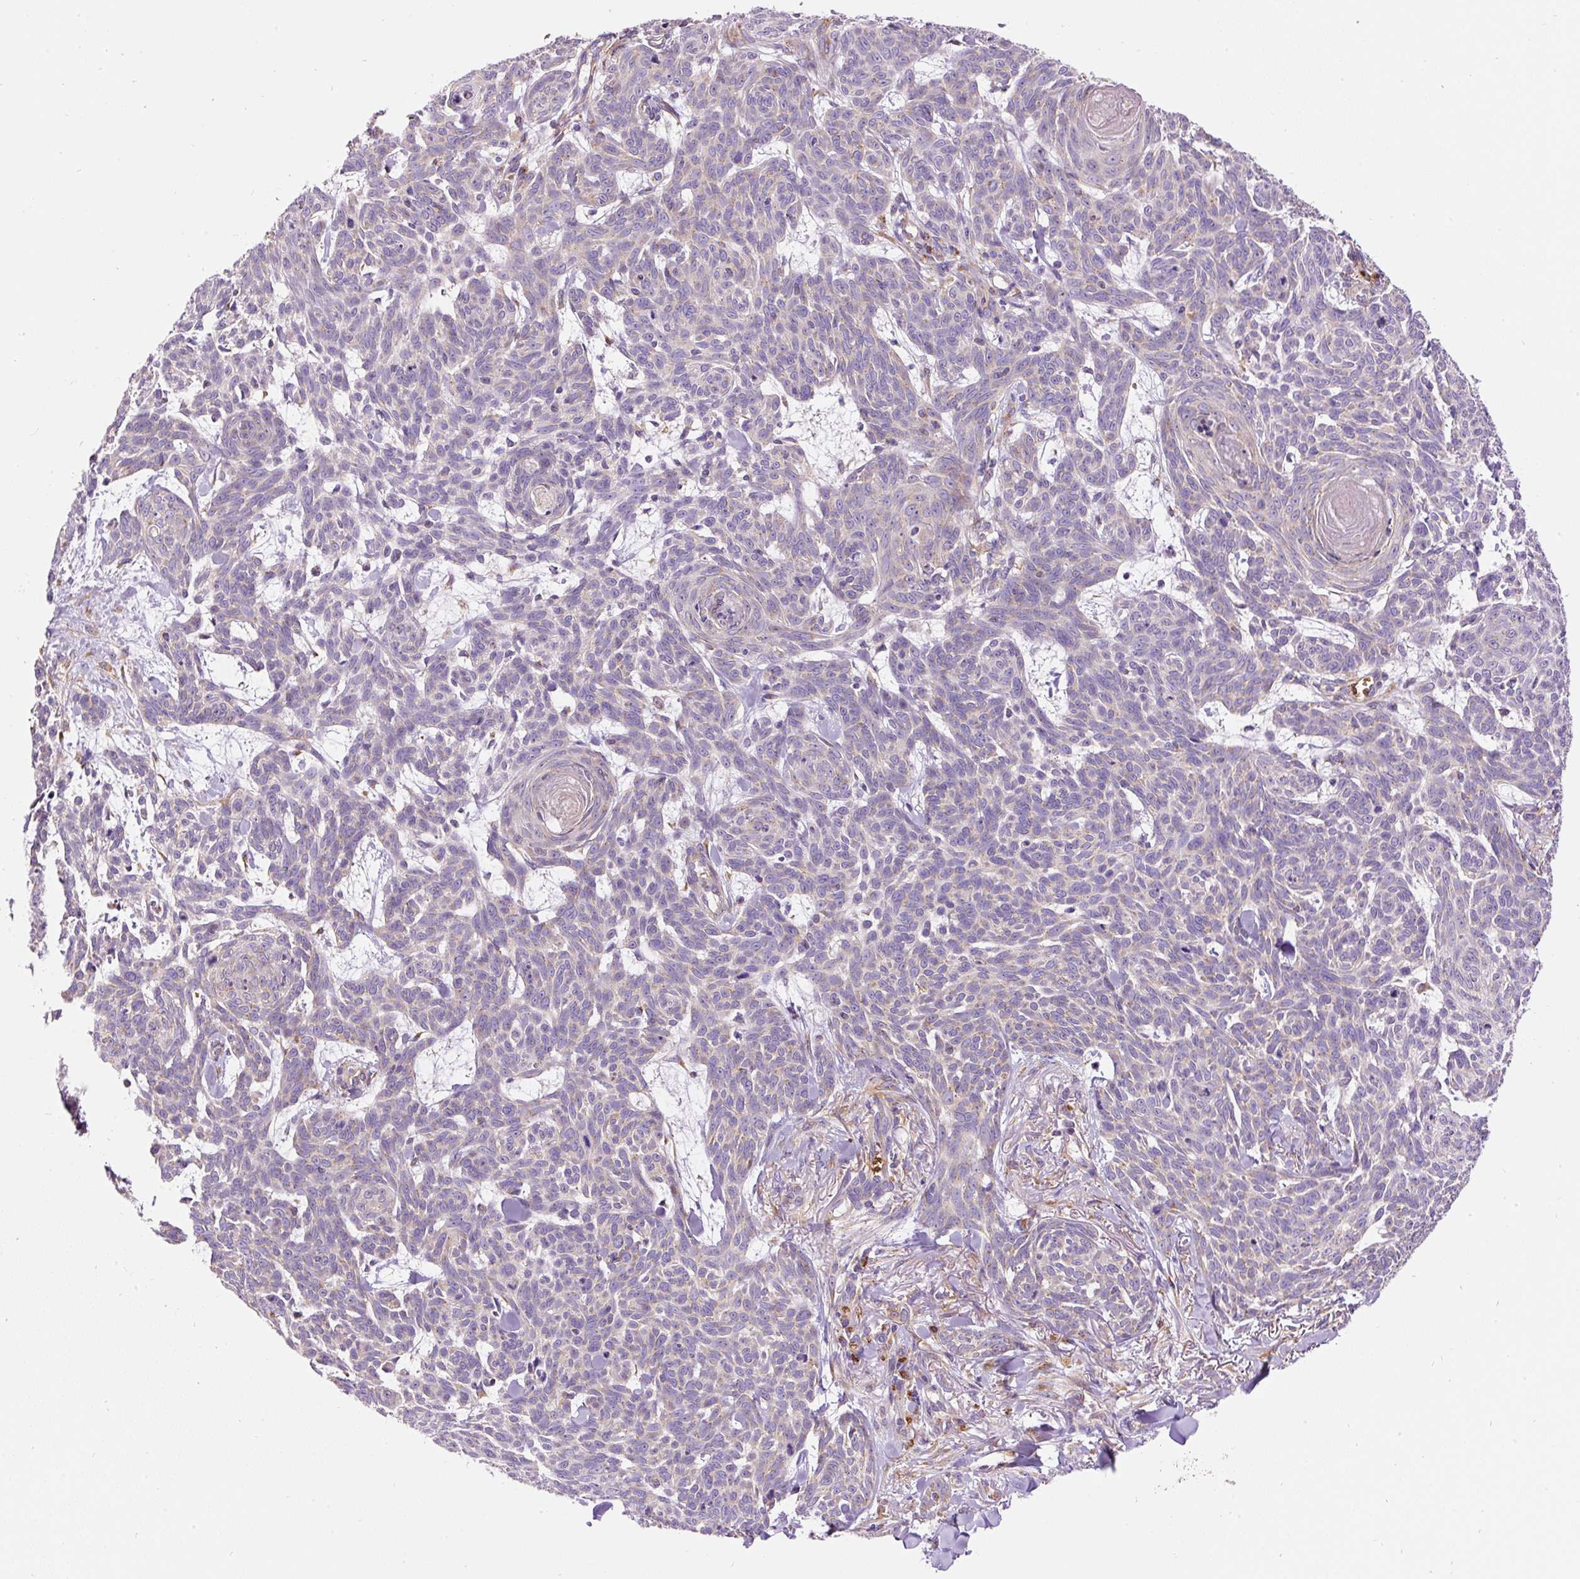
{"staining": {"intensity": "weak", "quantity": "<25%", "location": "cytoplasmic/membranous"}, "tissue": "skin cancer", "cell_type": "Tumor cells", "image_type": "cancer", "snomed": [{"axis": "morphology", "description": "Basal cell carcinoma"}, {"axis": "topography", "description": "Skin"}], "caption": "Immunohistochemistry of human skin basal cell carcinoma reveals no positivity in tumor cells.", "gene": "PRRC2A", "patient": {"sex": "female", "age": 93}}